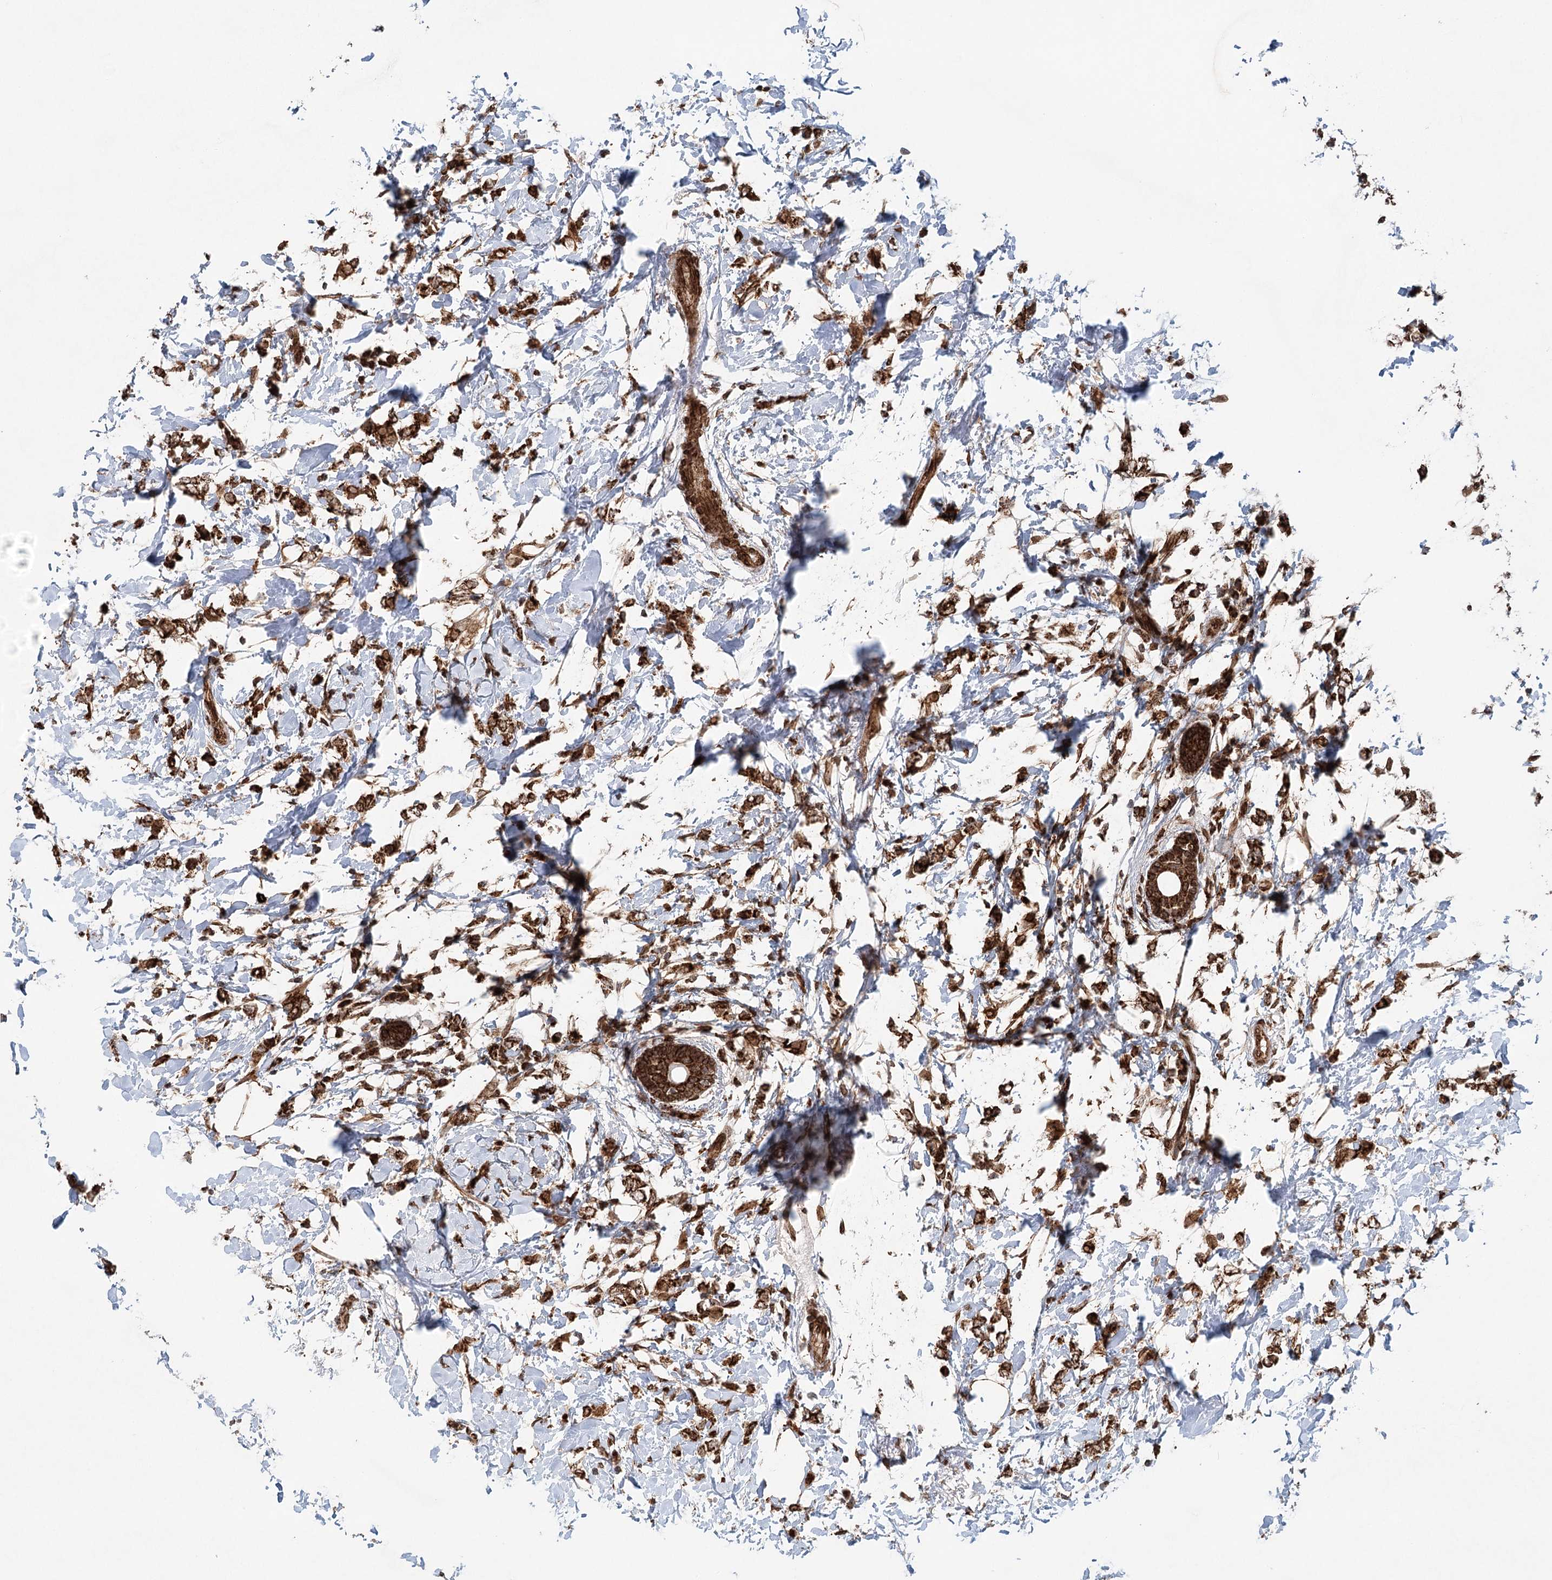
{"staining": {"intensity": "strong", "quantity": ">75%", "location": "cytoplasmic/membranous"}, "tissue": "breast cancer", "cell_type": "Tumor cells", "image_type": "cancer", "snomed": [{"axis": "morphology", "description": "Normal tissue, NOS"}, {"axis": "morphology", "description": "Lobular carcinoma"}, {"axis": "topography", "description": "Breast"}], "caption": "Breast cancer was stained to show a protein in brown. There is high levels of strong cytoplasmic/membranous expression in approximately >75% of tumor cells.", "gene": "BCKDHA", "patient": {"sex": "female", "age": 47}}